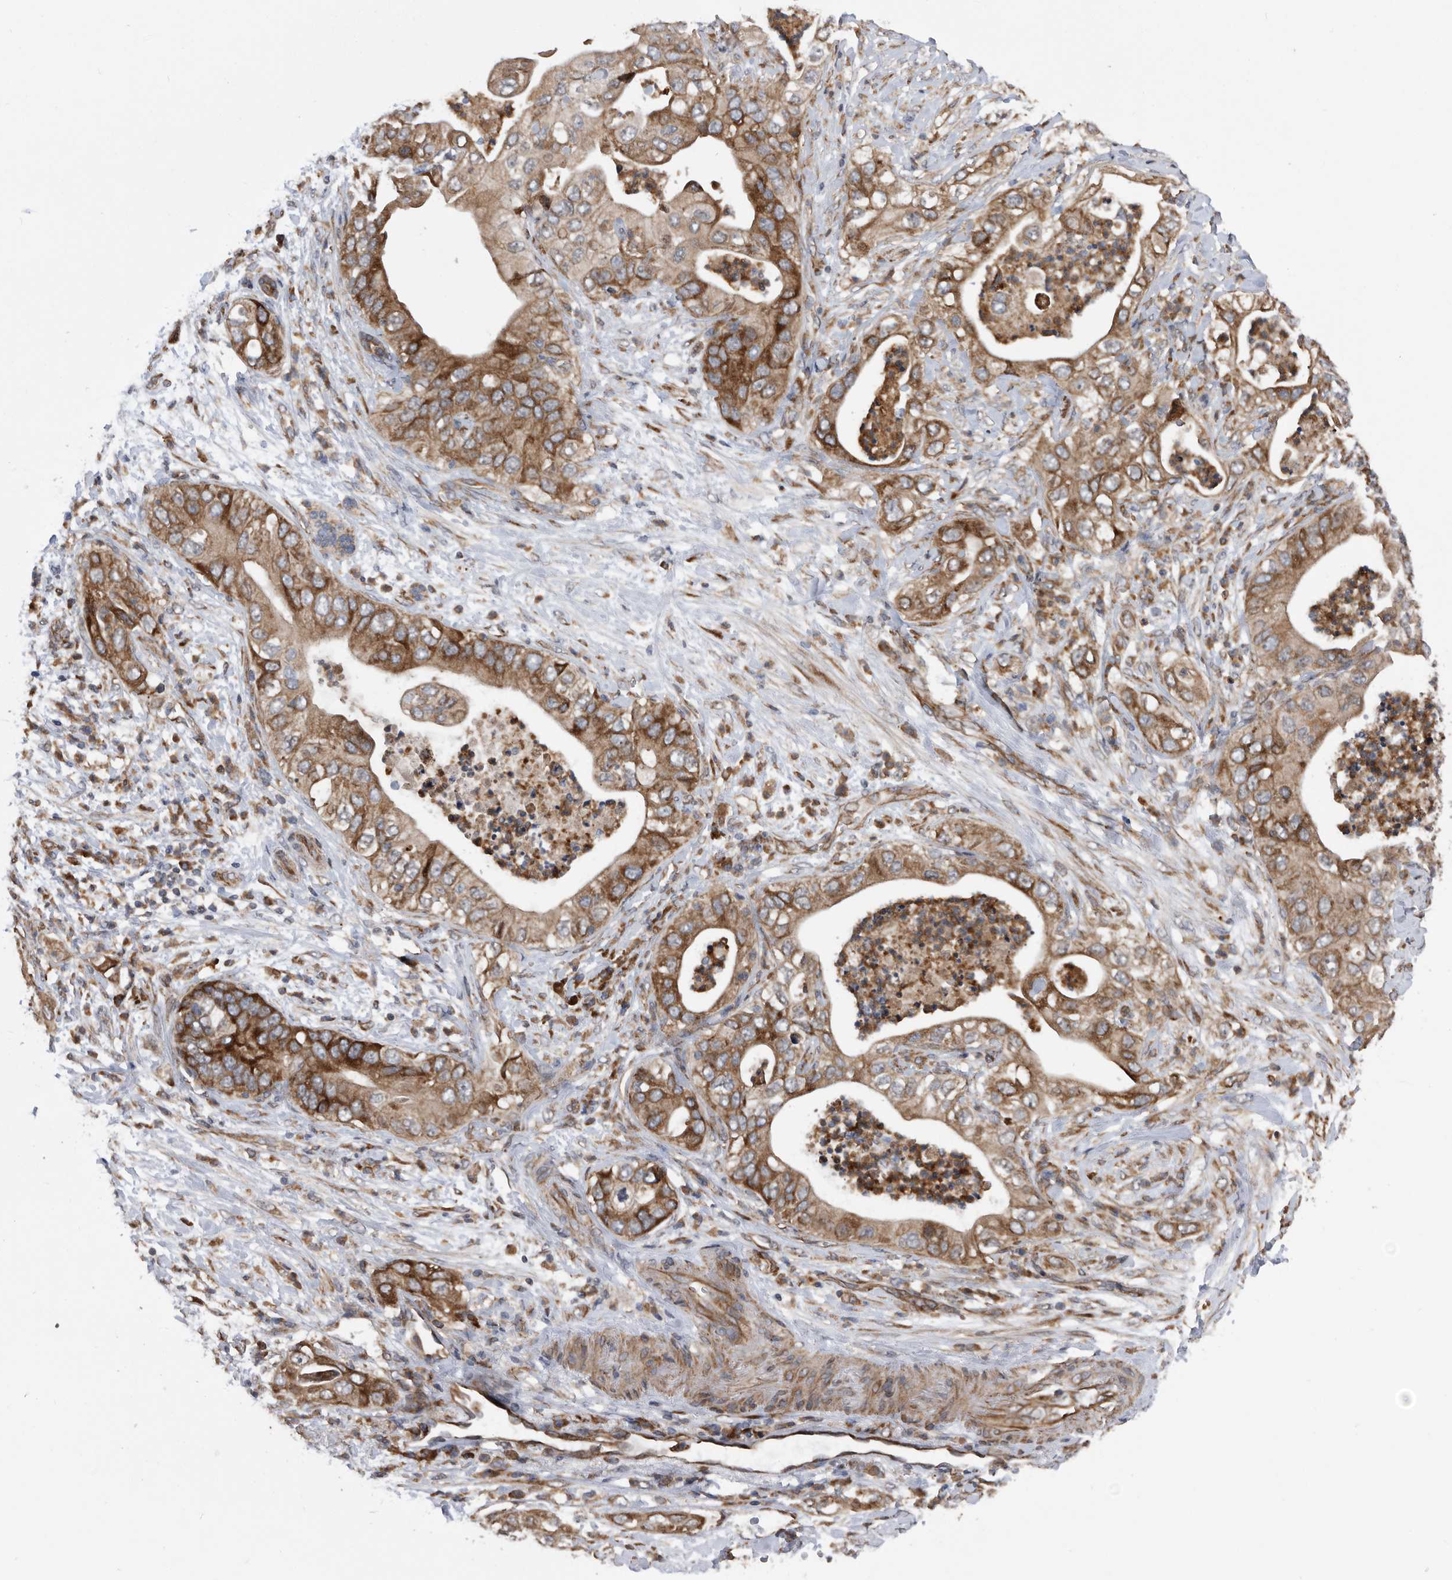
{"staining": {"intensity": "moderate", "quantity": ">75%", "location": "cytoplasmic/membranous"}, "tissue": "pancreatic cancer", "cell_type": "Tumor cells", "image_type": "cancer", "snomed": [{"axis": "morphology", "description": "Adenocarcinoma, NOS"}, {"axis": "topography", "description": "Pancreas"}], "caption": "Tumor cells exhibit moderate cytoplasmic/membranous positivity in about >75% of cells in pancreatic cancer. (DAB (3,3'-diaminobenzidine) IHC with brightfield microscopy, high magnification).", "gene": "SERINC2", "patient": {"sex": "female", "age": 78}}